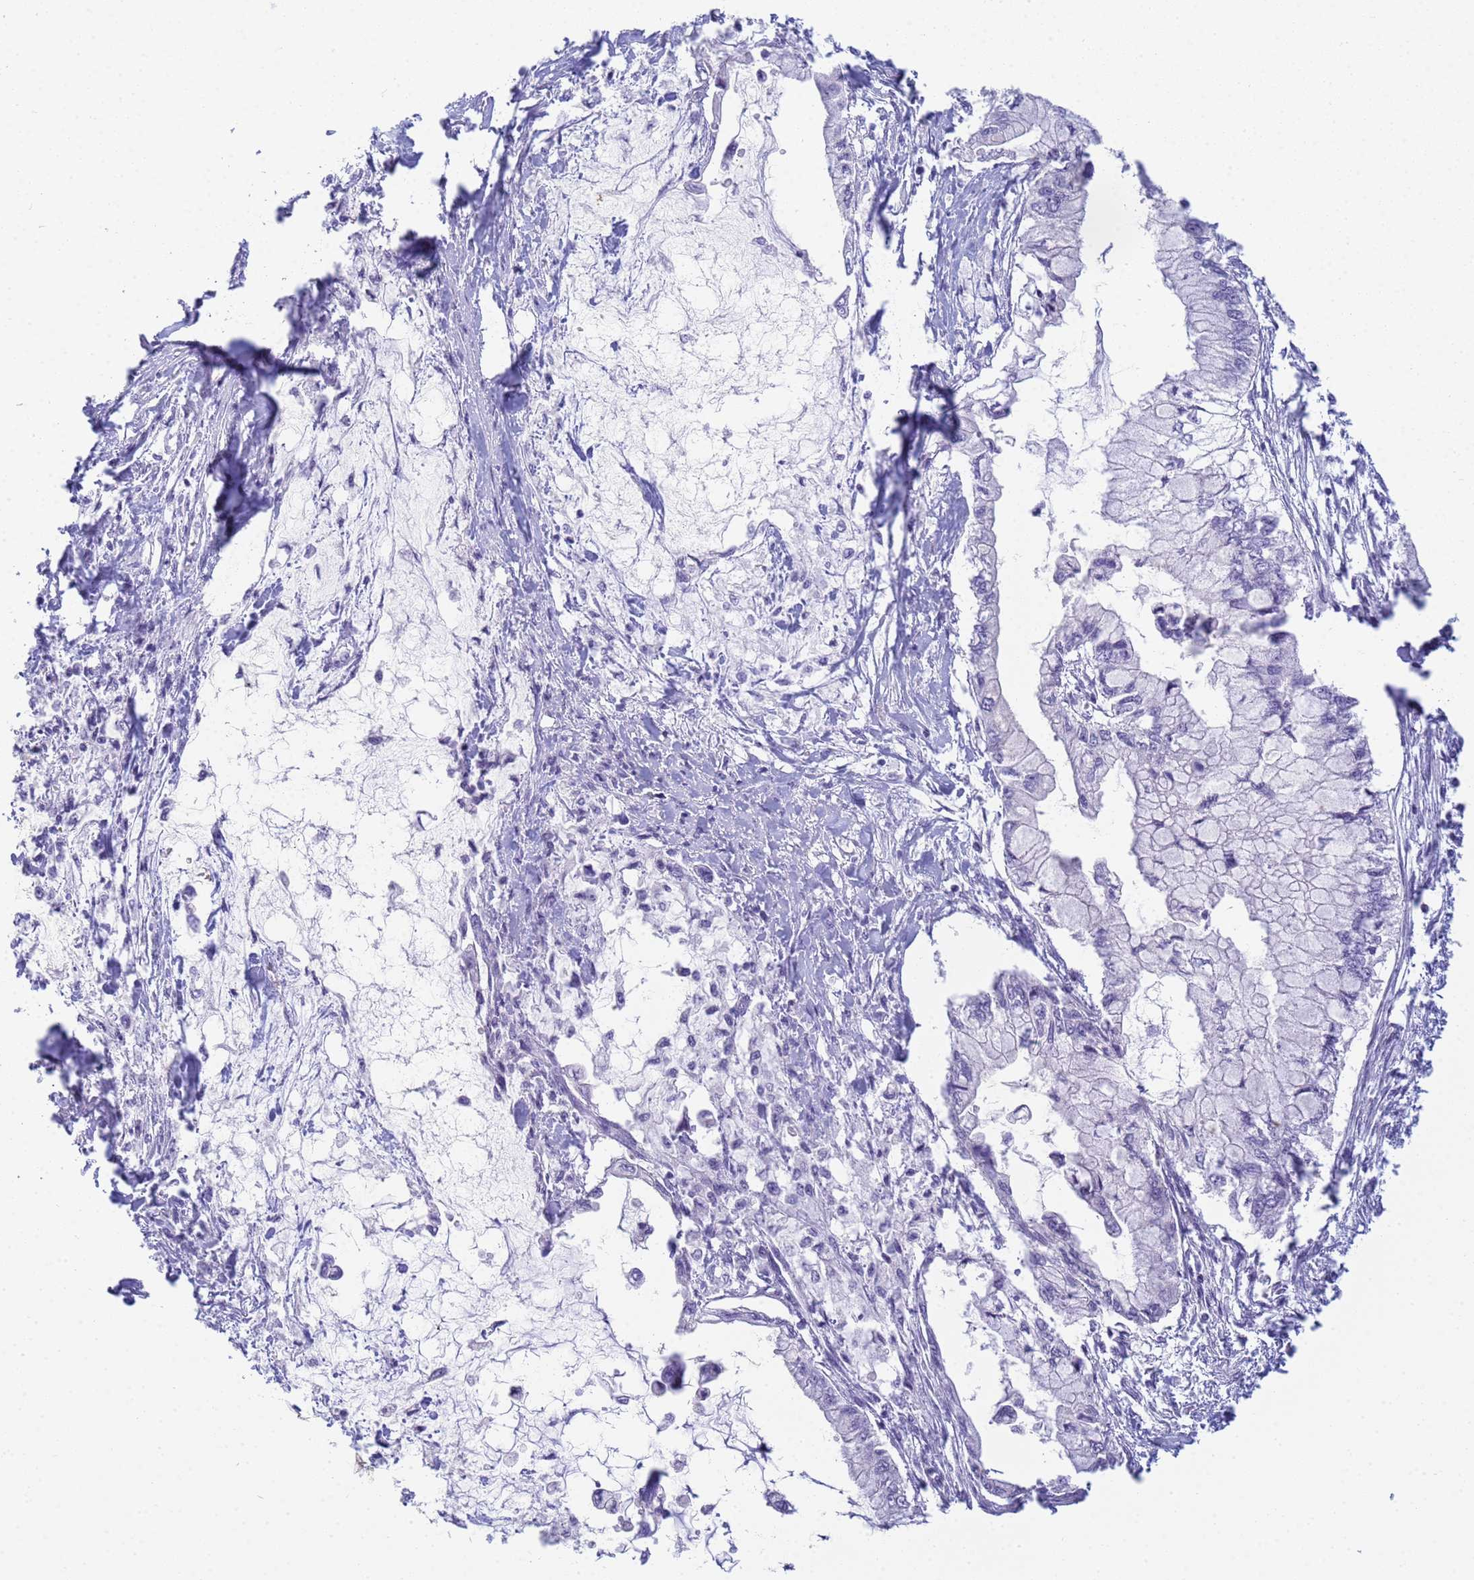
{"staining": {"intensity": "negative", "quantity": "none", "location": "none"}, "tissue": "pancreatic cancer", "cell_type": "Tumor cells", "image_type": "cancer", "snomed": [{"axis": "morphology", "description": "Adenocarcinoma, NOS"}, {"axis": "topography", "description": "Pancreas"}], "caption": "IHC micrograph of human pancreatic cancer stained for a protein (brown), which displays no staining in tumor cells.", "gene": "SNX20", "patient": {"sex": "male", "age": 48}}